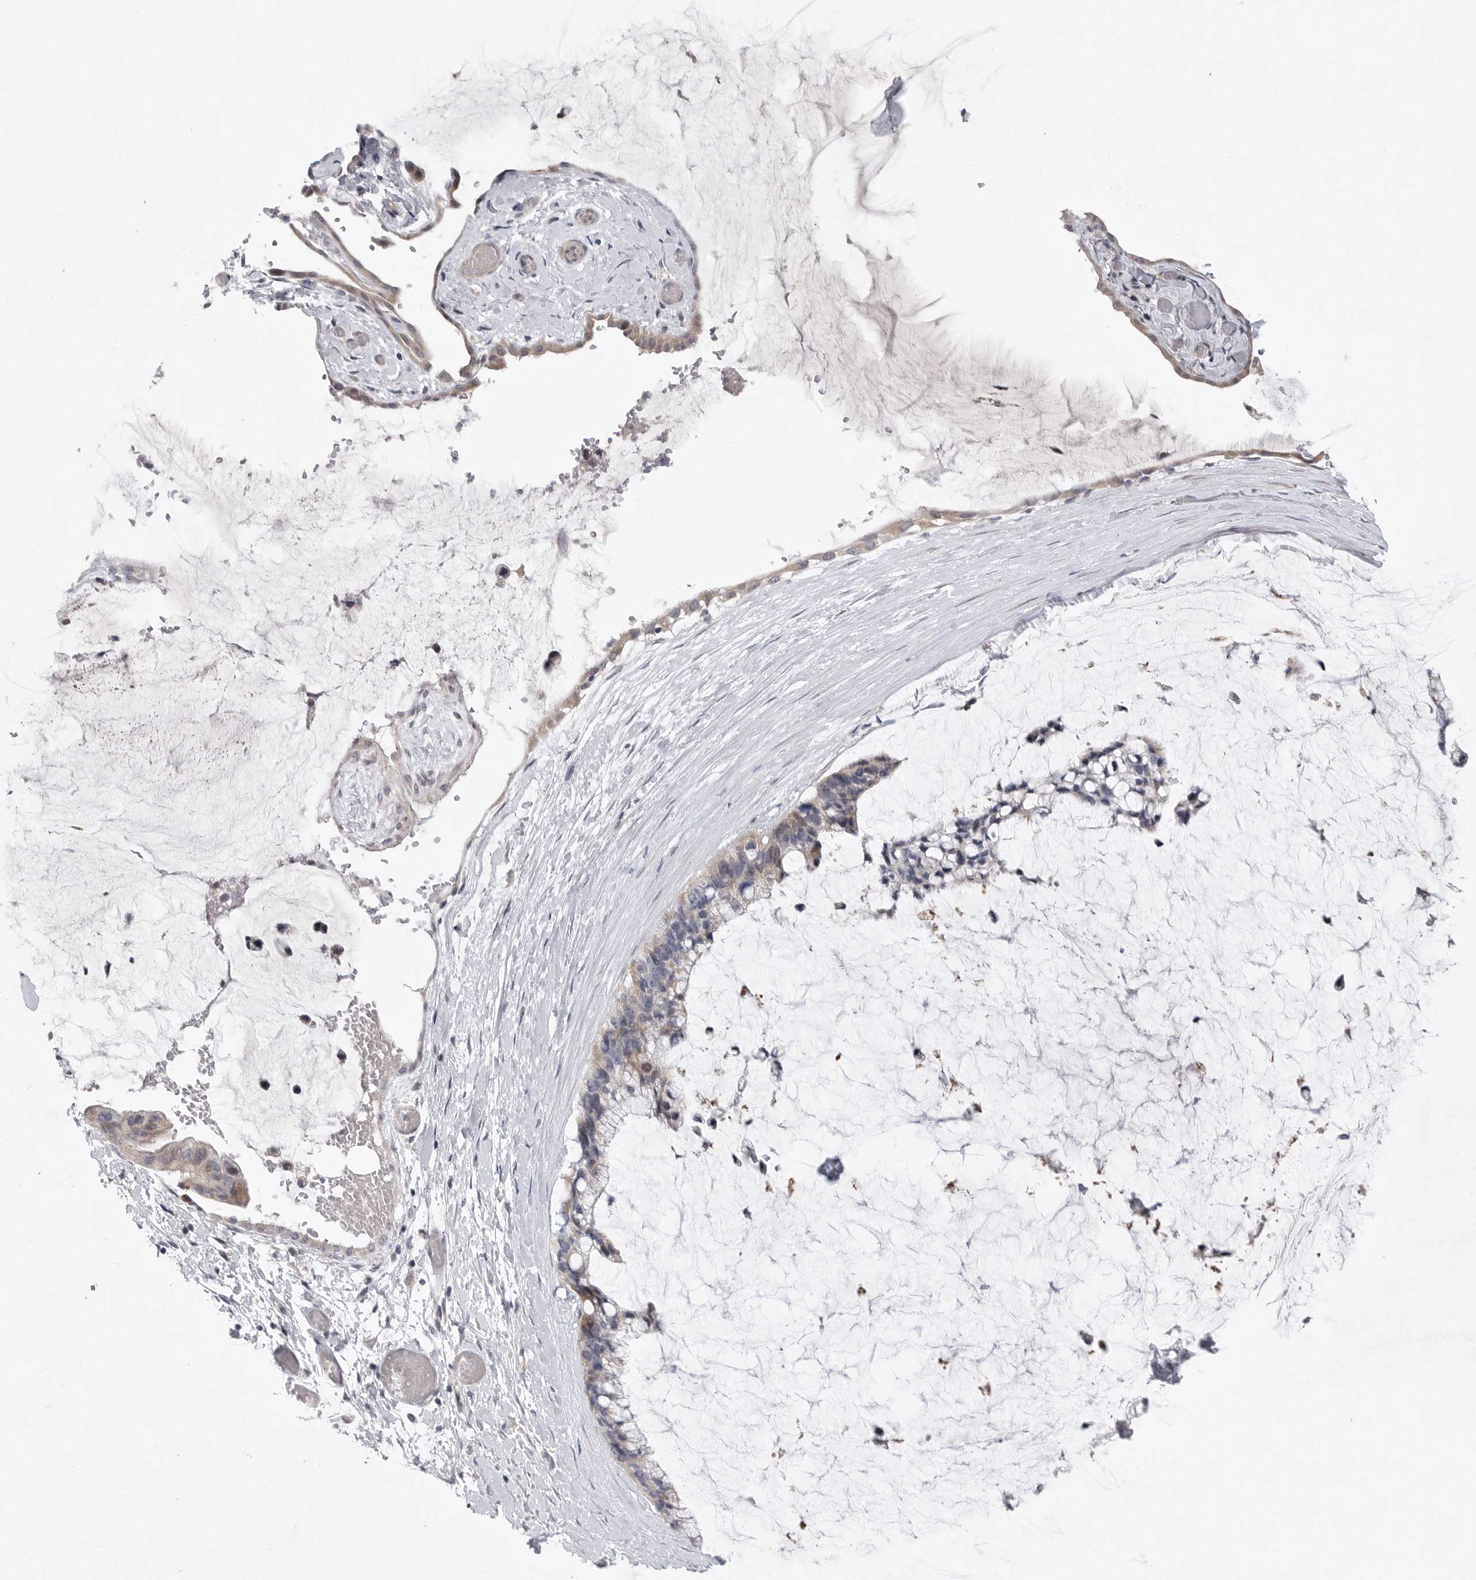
{"staining": {"intensity": "weak", "quantity": "<25%", "location": "cytoplasmic/membranous"}, "tissue": "ovarian cancer", "cell_type": "Tumor cells", "image_type": "cancer", "snomed": [{"axis": "morphology", "description": "Cystadenocarcinoma, mucinous, NOS"}, {"axis": "topography", "description": "Ovary"}], "caption": "Tumor cells show no significant protein staining in mucinous cystadenocarcinoma (ovarian).", "gene": "FBXO43", "patient": {"sex": "female", "age": 39}}